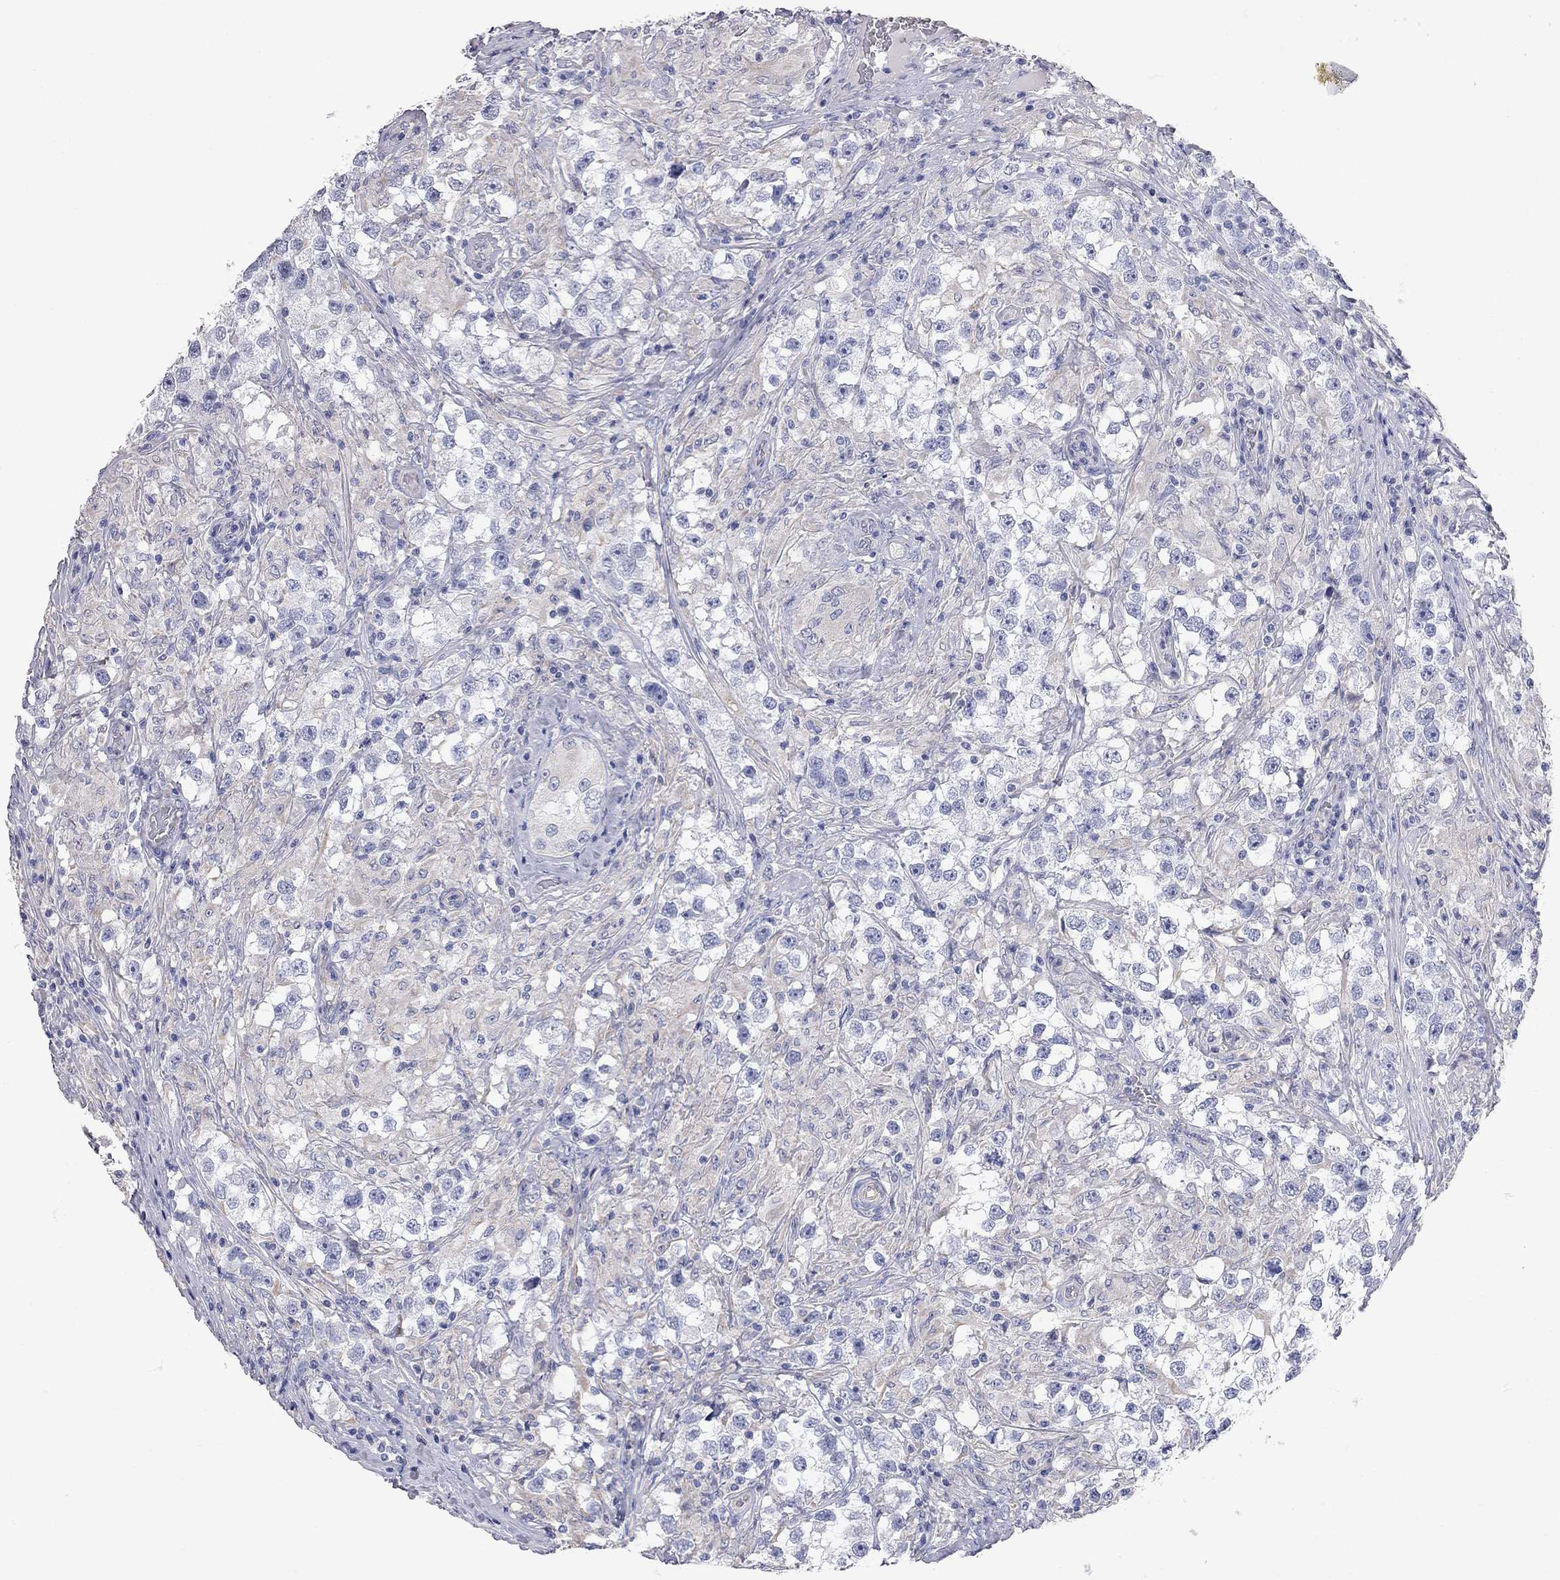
{"staining": {"intensity": "negative", "quantity": "none", "location": "none"}, "tissue": "testis cancer", "cell_type": "Tumor cells", "image_type": "cancer", "snomed": [{"axis": "morphology", "description": "Seminoma, NOS"}, {"axis": "topography", "description": "Testis"}], "caption": "Testis cancer (seminoma) stained for a protein using immunohistochemistry displays no expression tumor cells.", "gene": "C10orf90", "patient": {"sex": "male", "age": 46}}